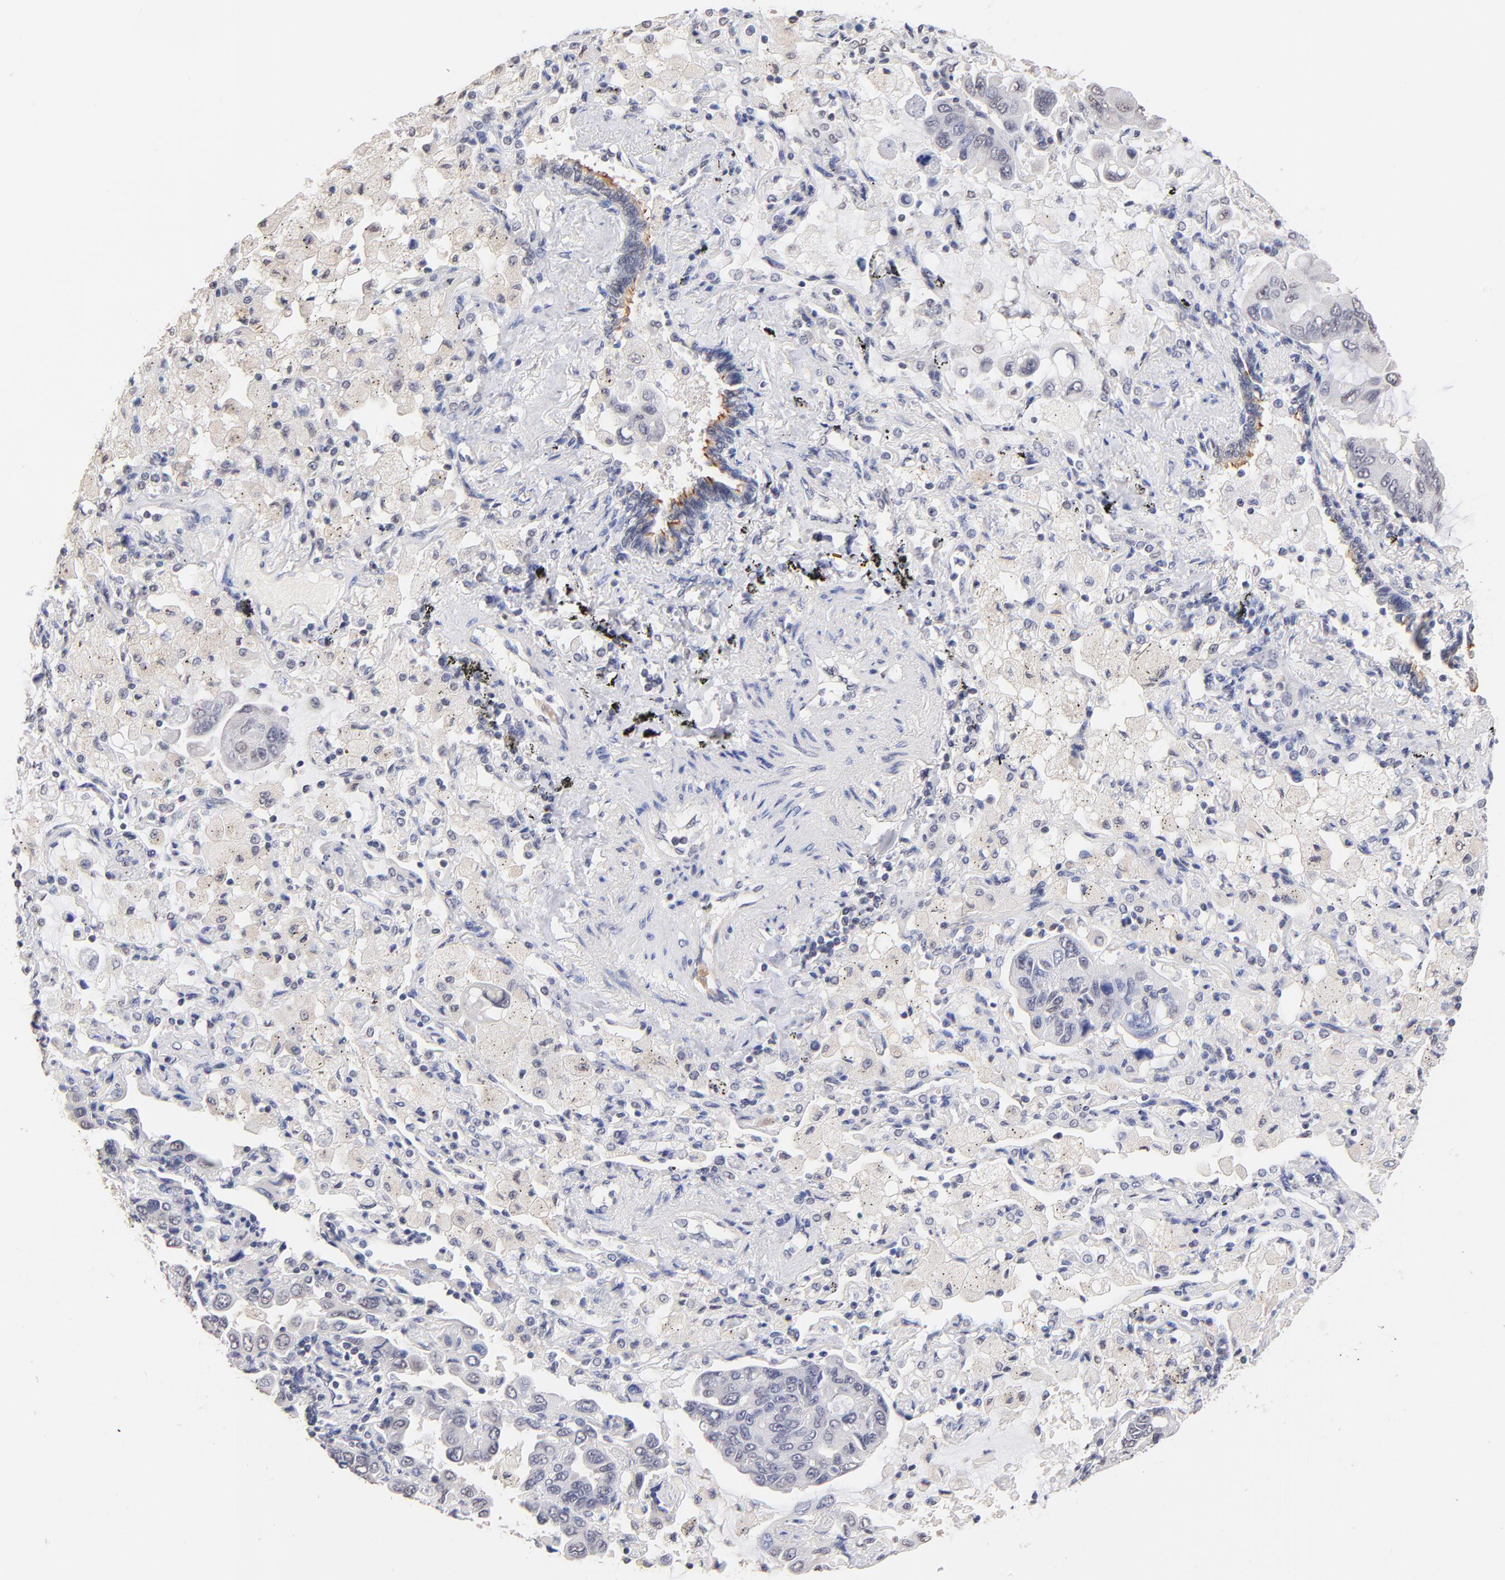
{"staining": {"intensity": "negative", "quantity": "none", "location": "none"}, "tissue": "lung cancer", "cell_type": "Tumor cells", "image_type": "cancer", "snomed": [{"axis": "morphology", "description": "Adenocarcinoma, NOS"}, {"axis": "topography", "description": "Lung"}], "caption": "DAB immunohistochemical staining of lung cancer (adenocarcinoma) displays no significant positivity in tumor cells.", "gene": "RIBC2", "patient": {"sex": "male", "age": 64}}